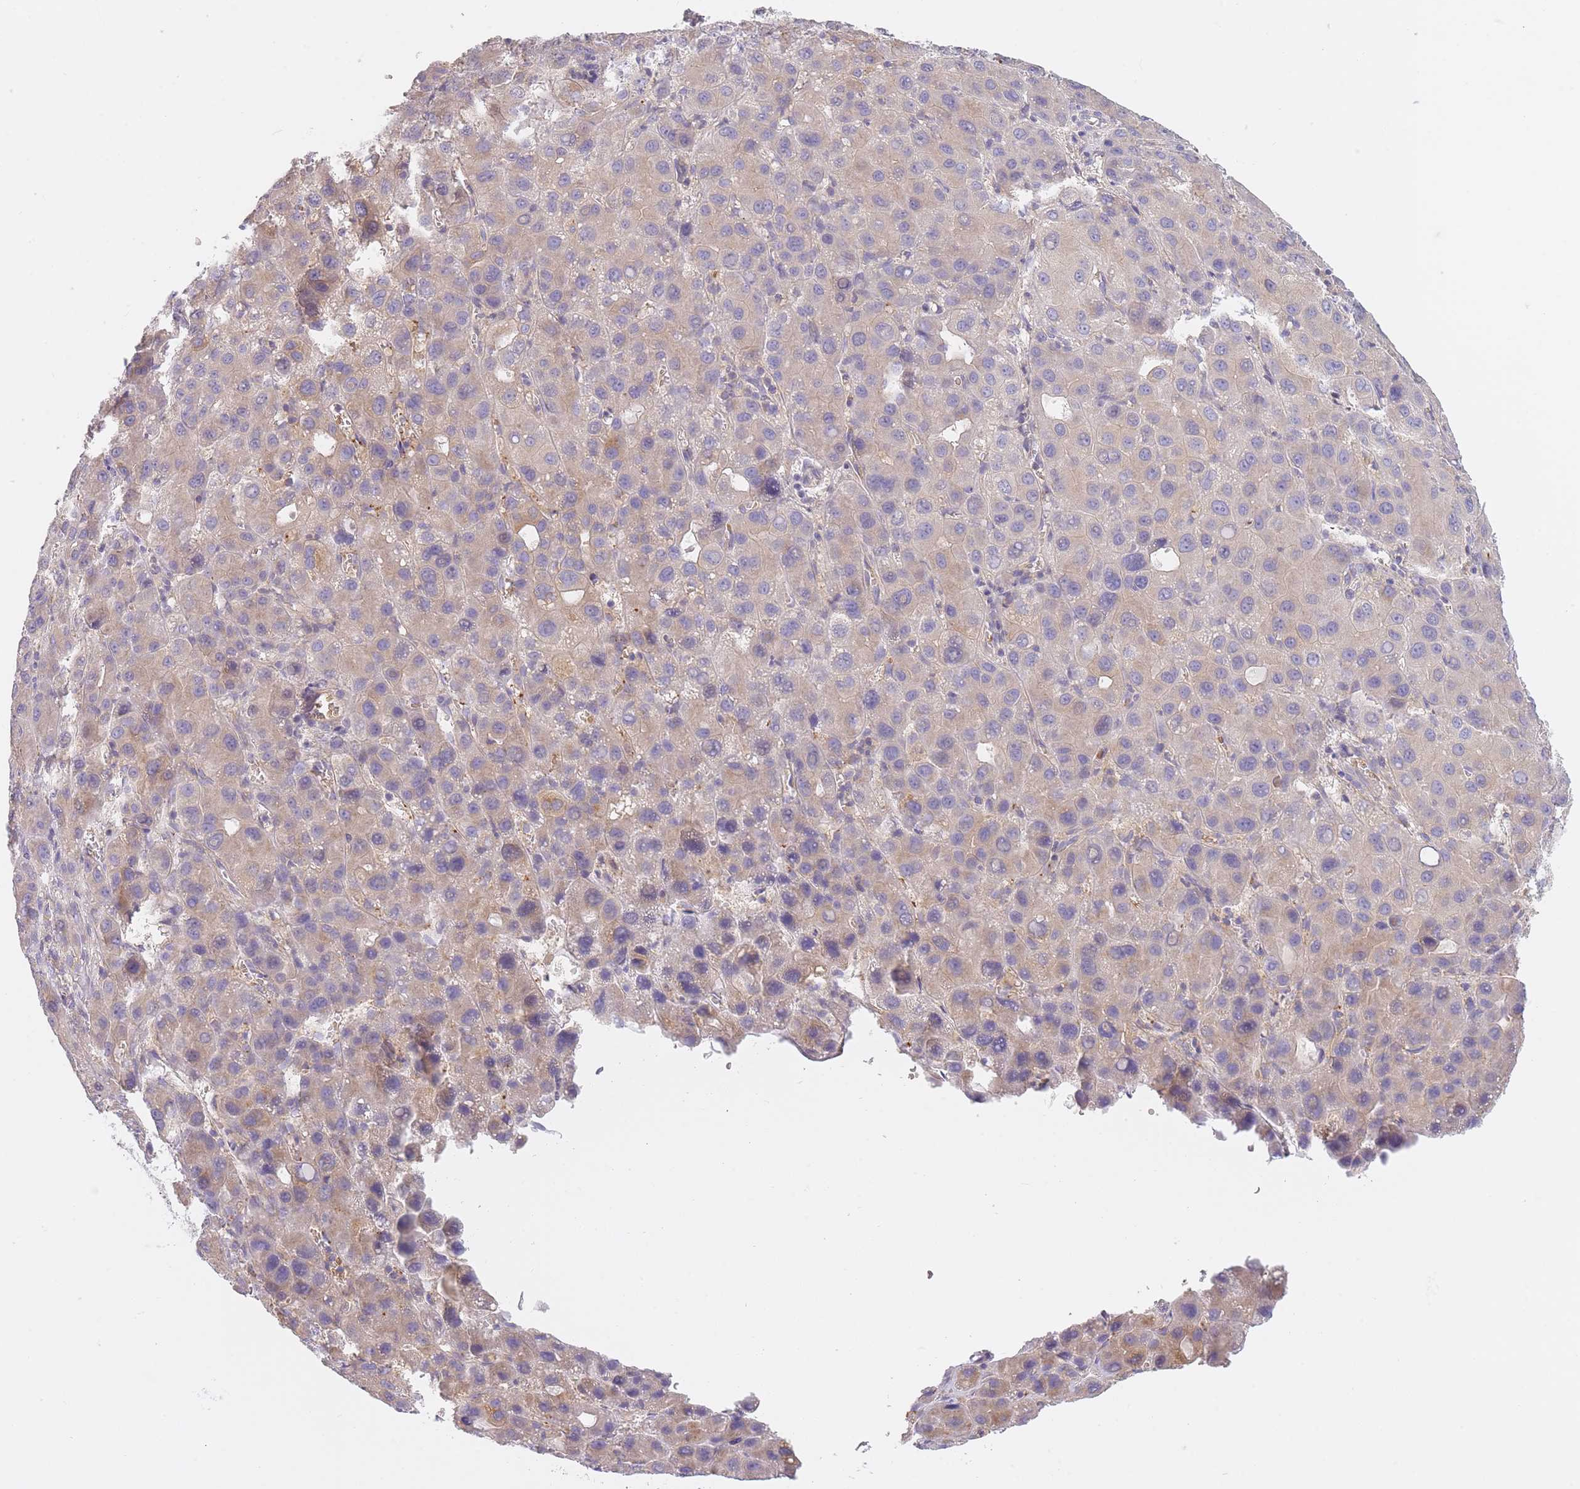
{"staining": {"intensity": "weak", "quantity": "<25%", "location": "cytoplasmic/membranous"}, "tissue": "liver cancer", "cell_type": "Tumor cells", "image_type": "cancer", "snomed": [{"axis": "morphology", "description": "Carcinoma, Hepatocellular, NOS"}, {"axis": "topography", "description": "Liver"}], "caption": "The photomicrograph displays no staining of tumor cells in liver cancer (hepatocellular carcinoma).", "gene": "AP3M2", "patient": {"sex": "male", "age": 55}}